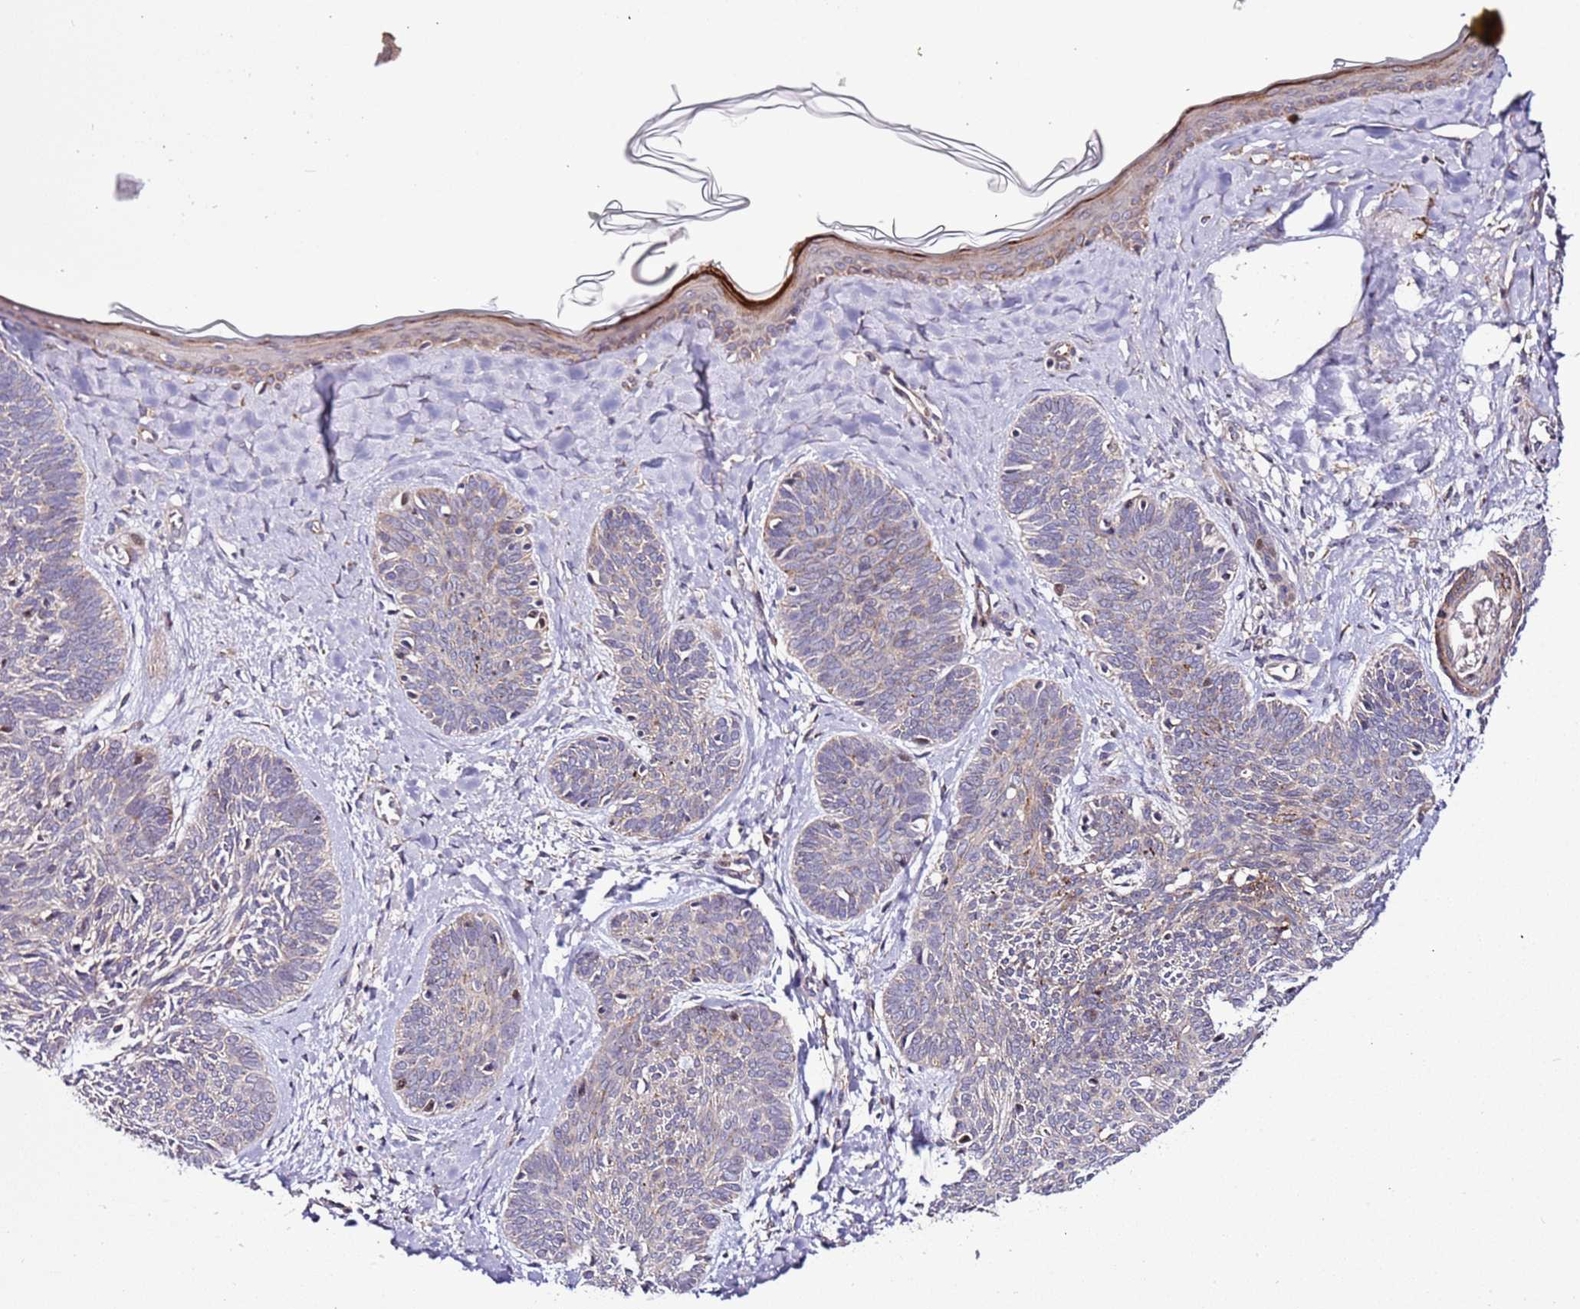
{"staining": {"intensity": "negative", "quantity": "none", "location": "none"}, "tissue": "skin cancer", "cell_type": "Tumor cells", "image_type": "cancer", "snomed": [{"axis": "morphology", "description": "Basal cell carcinoma"}, {"axis": "topography", "description": "Skin"}], "caption": "Tumor cells show no significant staining in skin cancer.", "gene": "PVRIG", "patient": {"sex": "female", "age": 81}}